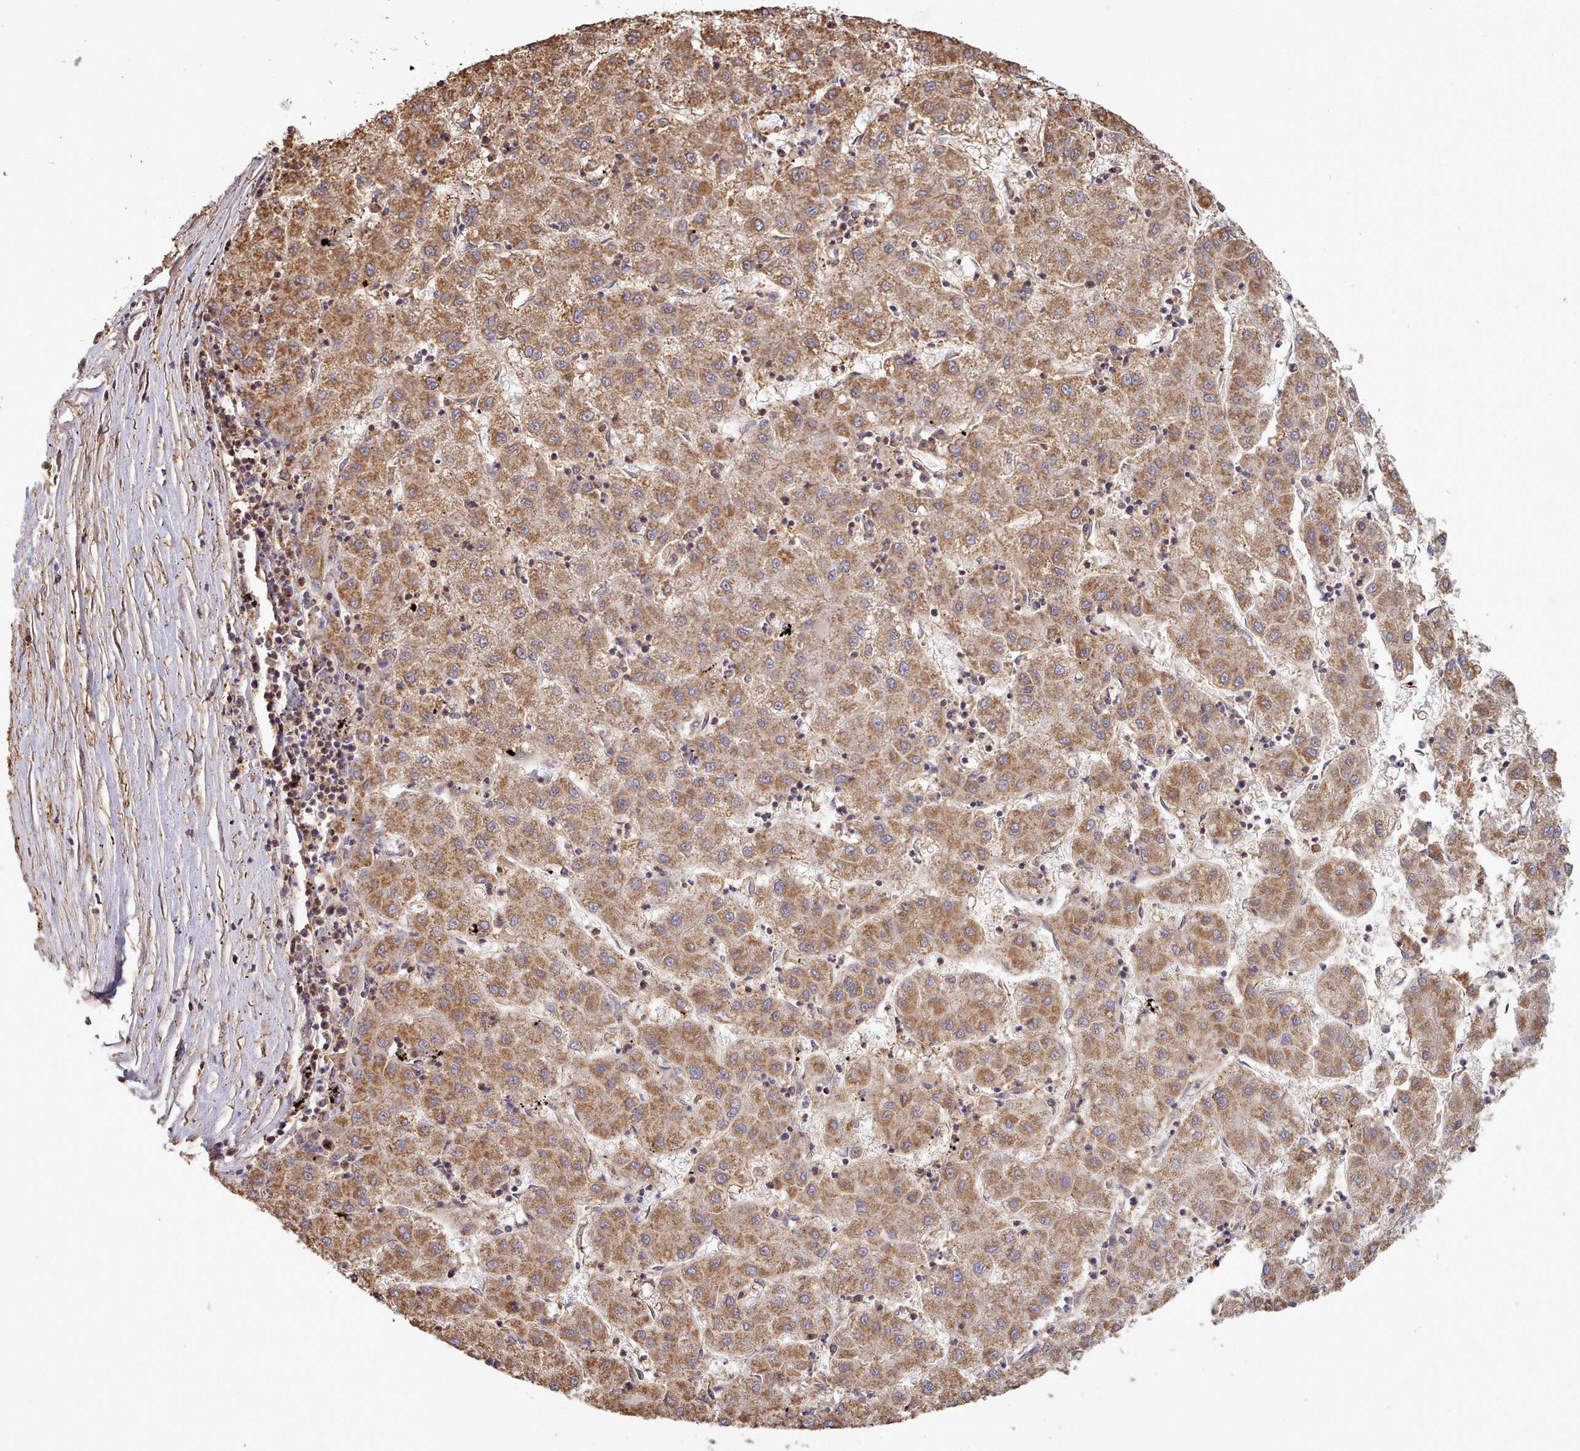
{"staining": {"intensity": "strong", "quantity": "25%-75%", "location": "cytoplasmic/membranous"}, "tissue": "liver cancer", "cell_type": "Tumor cells", "image_type": "cancer", "snomed": [{"axis": "morphology", "description": "Carcinoma, Hepatocellular, NOS"}, {"axis": "topography", "description": "Liver"}], "caption": "Brown immunohistochemical staining in human liver cancer (hepatocellular carcinoma) demonstrates strong cytoplasmic/membranous positivity in about 25%-75% of tumor cells.", "gene": "METRN", "patient": {"sex": "male", "age": 72}}